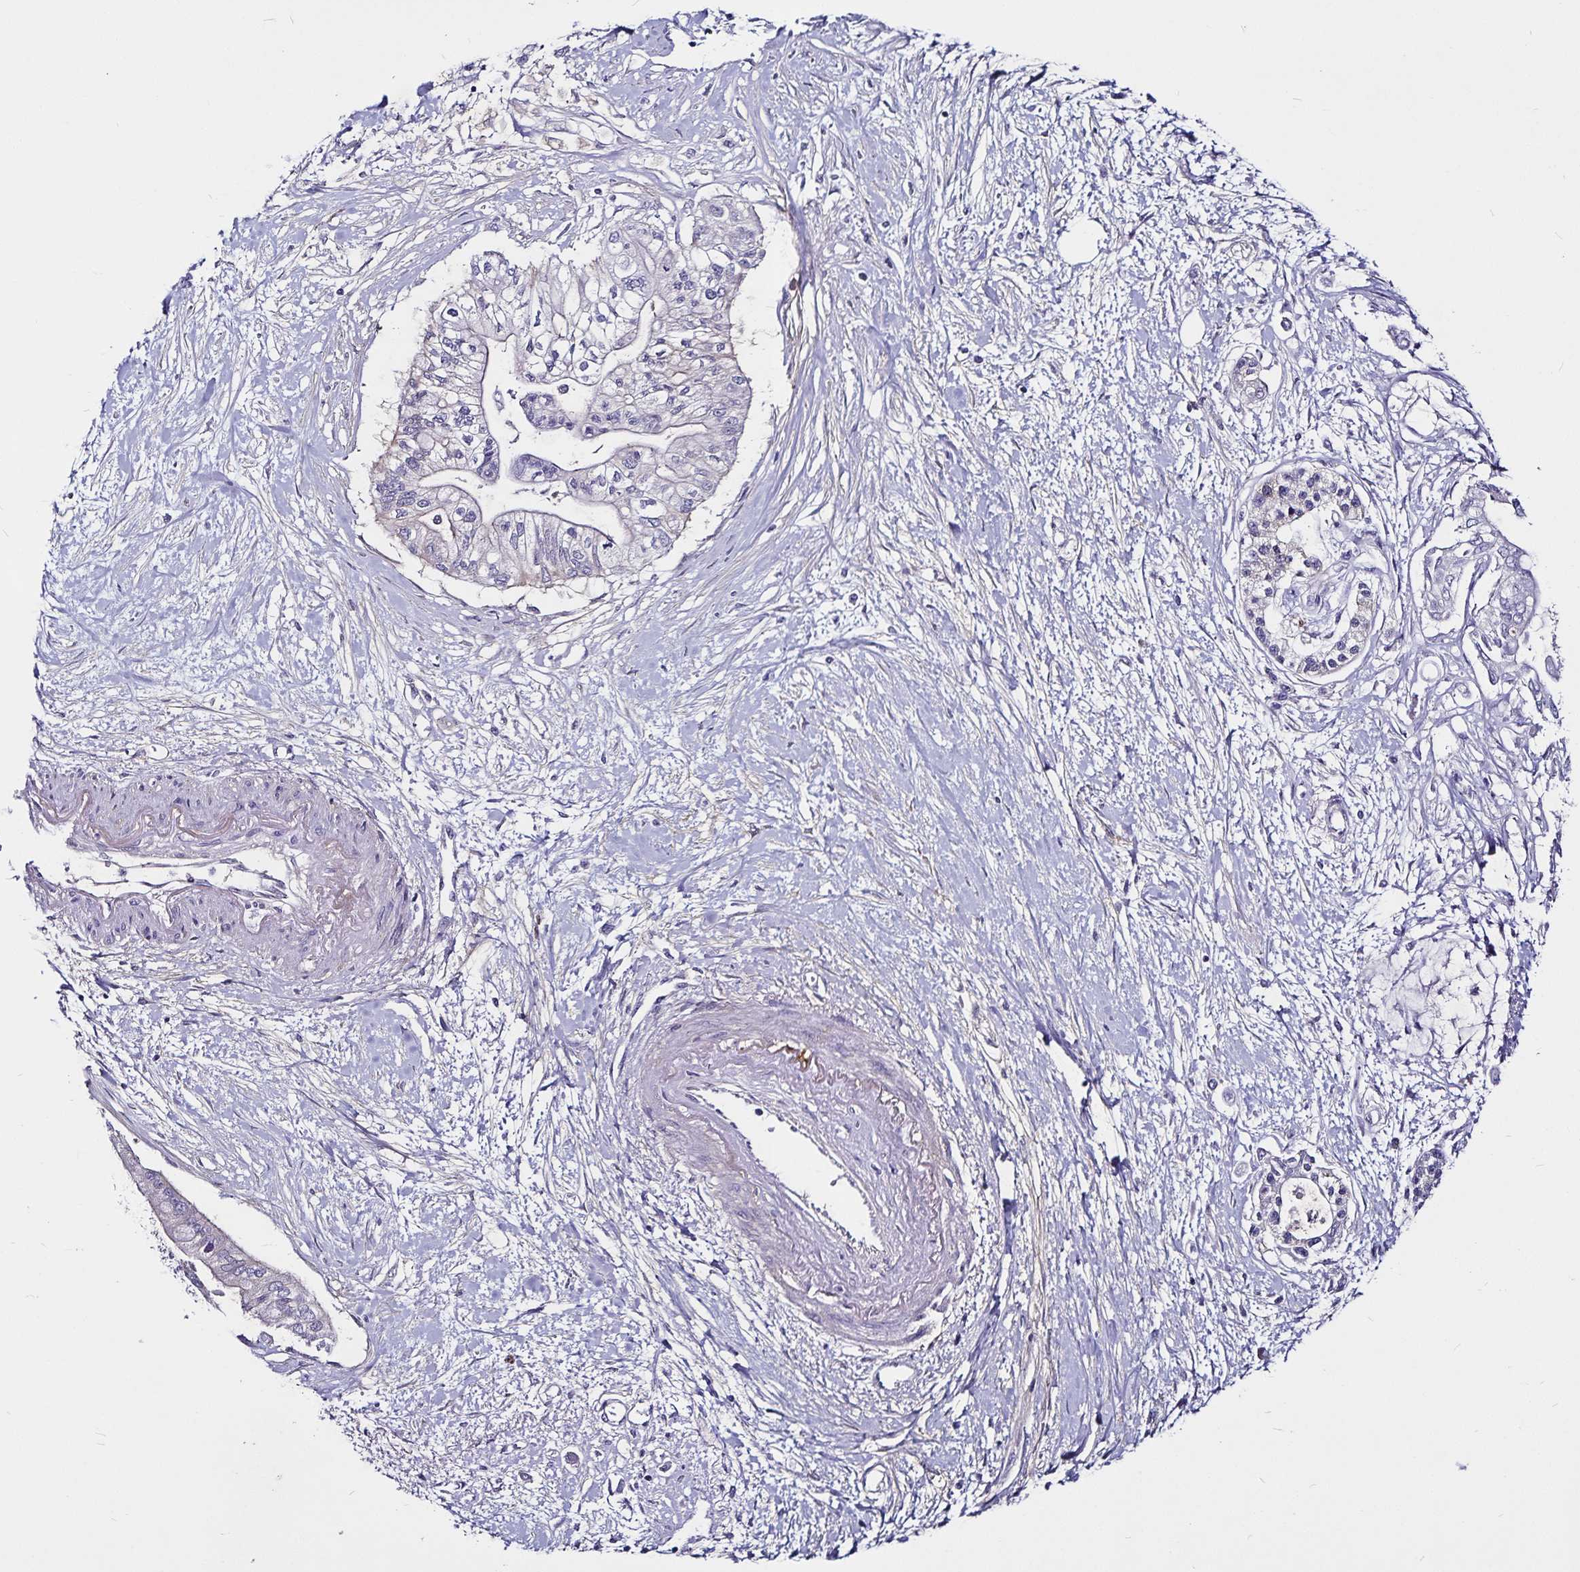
{"staining": {"intensity": "weak", "quantity": "<25%", "location": "cytoplasmic/membranous"}, "tissue": "pancreatic cancer", "cell_type": "Tumor cells", "image_type": "cancer", "snomed": [{"axis": "morphology", "description": "Adenocarcinoma, NOS"}, {"axis": "topography", "description": "Pancreas"}], "caption": "Pancreatic cancer stained for a protein using IHC shows no positivity tumor cells.", "gene": "GNG12", "patient": {"sex": "female", "age": 77}}